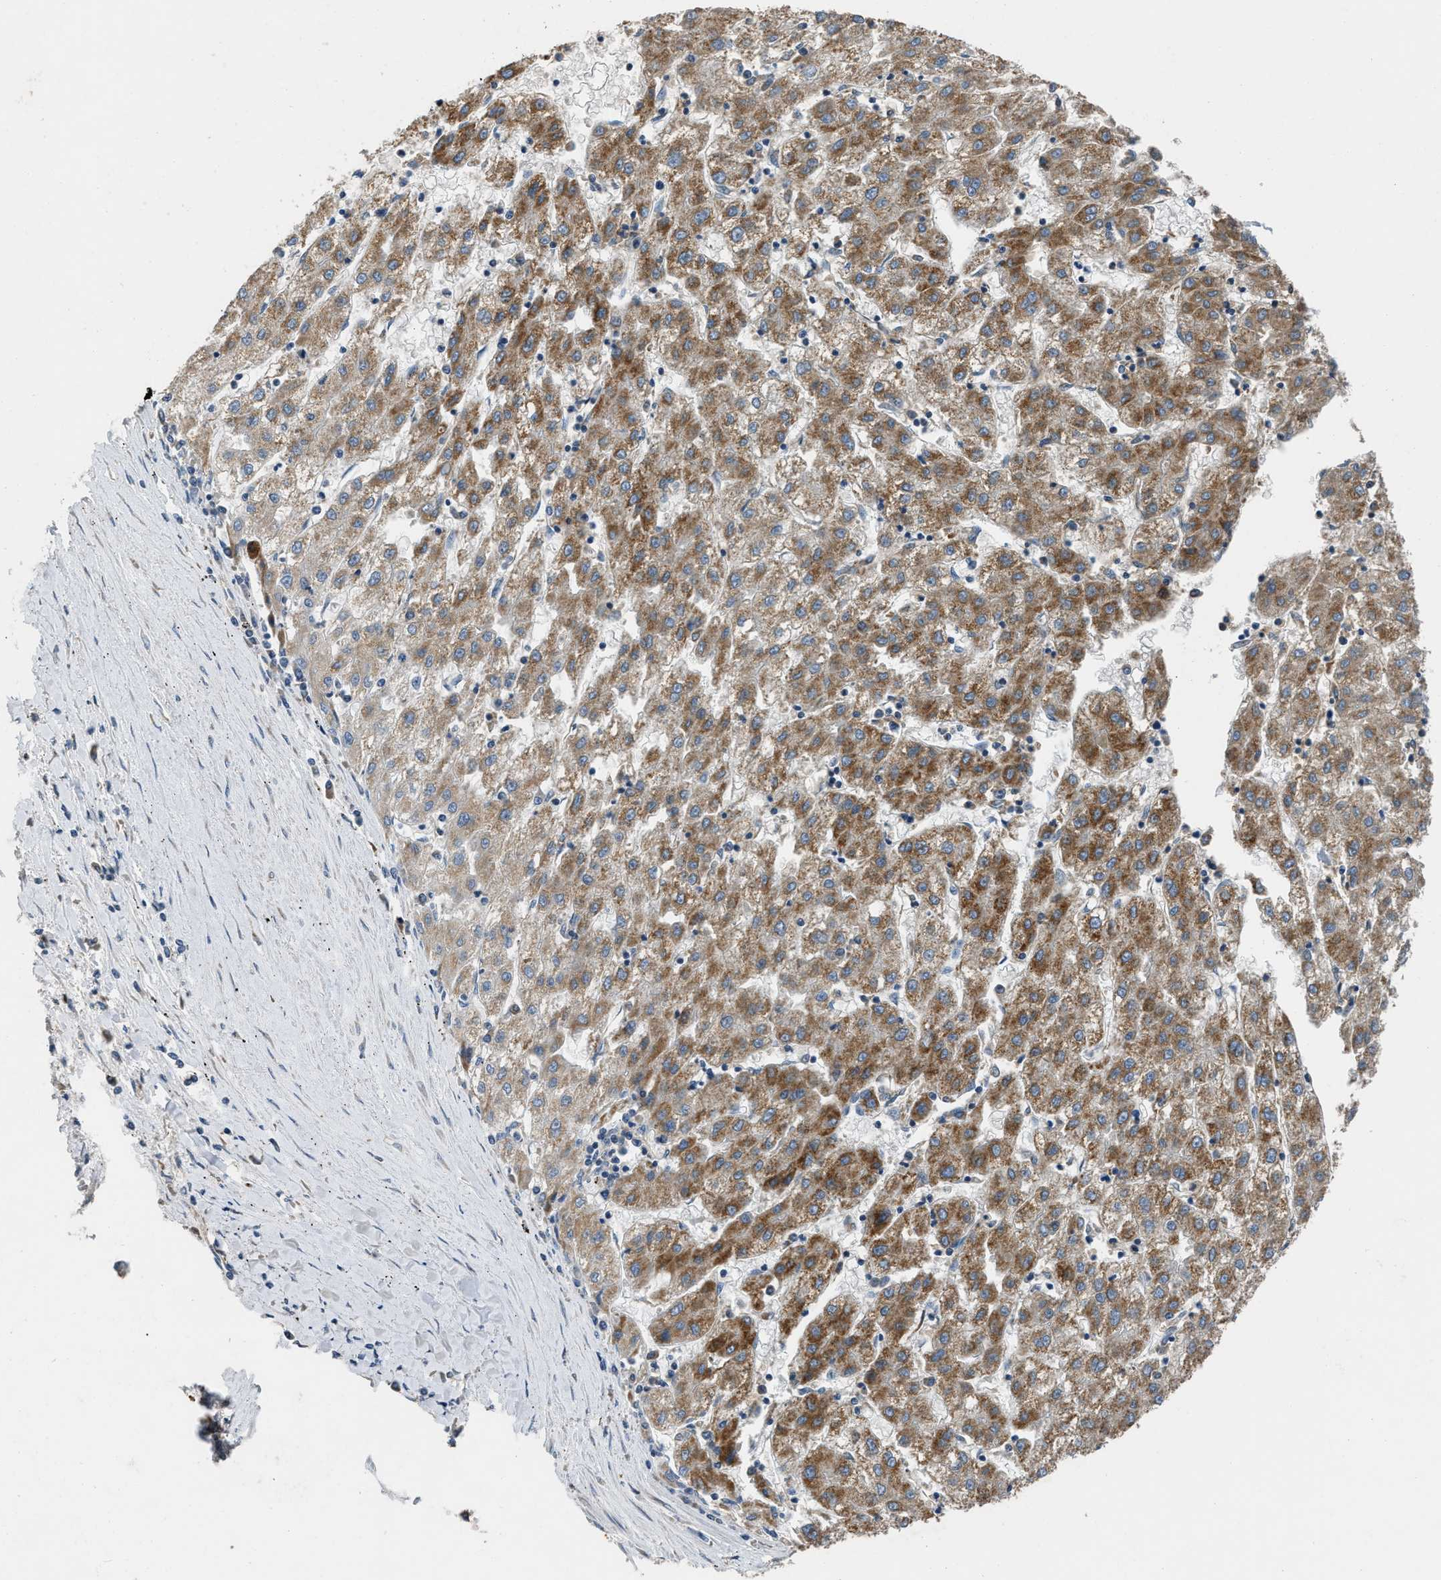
{"staining": {"intensity": "moderate", "quantity": ">75%", "location": "cytoplasmic/membranous"}, "tissue": "liver cancer", "cell_type": "Tumor cells", "image_type": "cancer", "snomed": [{"axis": "morphology", "description": "Carcinoma, Hepatocellular, NOS"}, {"axis": "topography", "description": "Liver"}], "caption": "Human liver cancer (hepatocellular carcinoma) stained with a brown dye displays moderate cytoplasmic/membranous positive expression in about >75% of tumor cells.", "gene": "TMEM150A", "patient": {"sex": "male", "age": 72}}